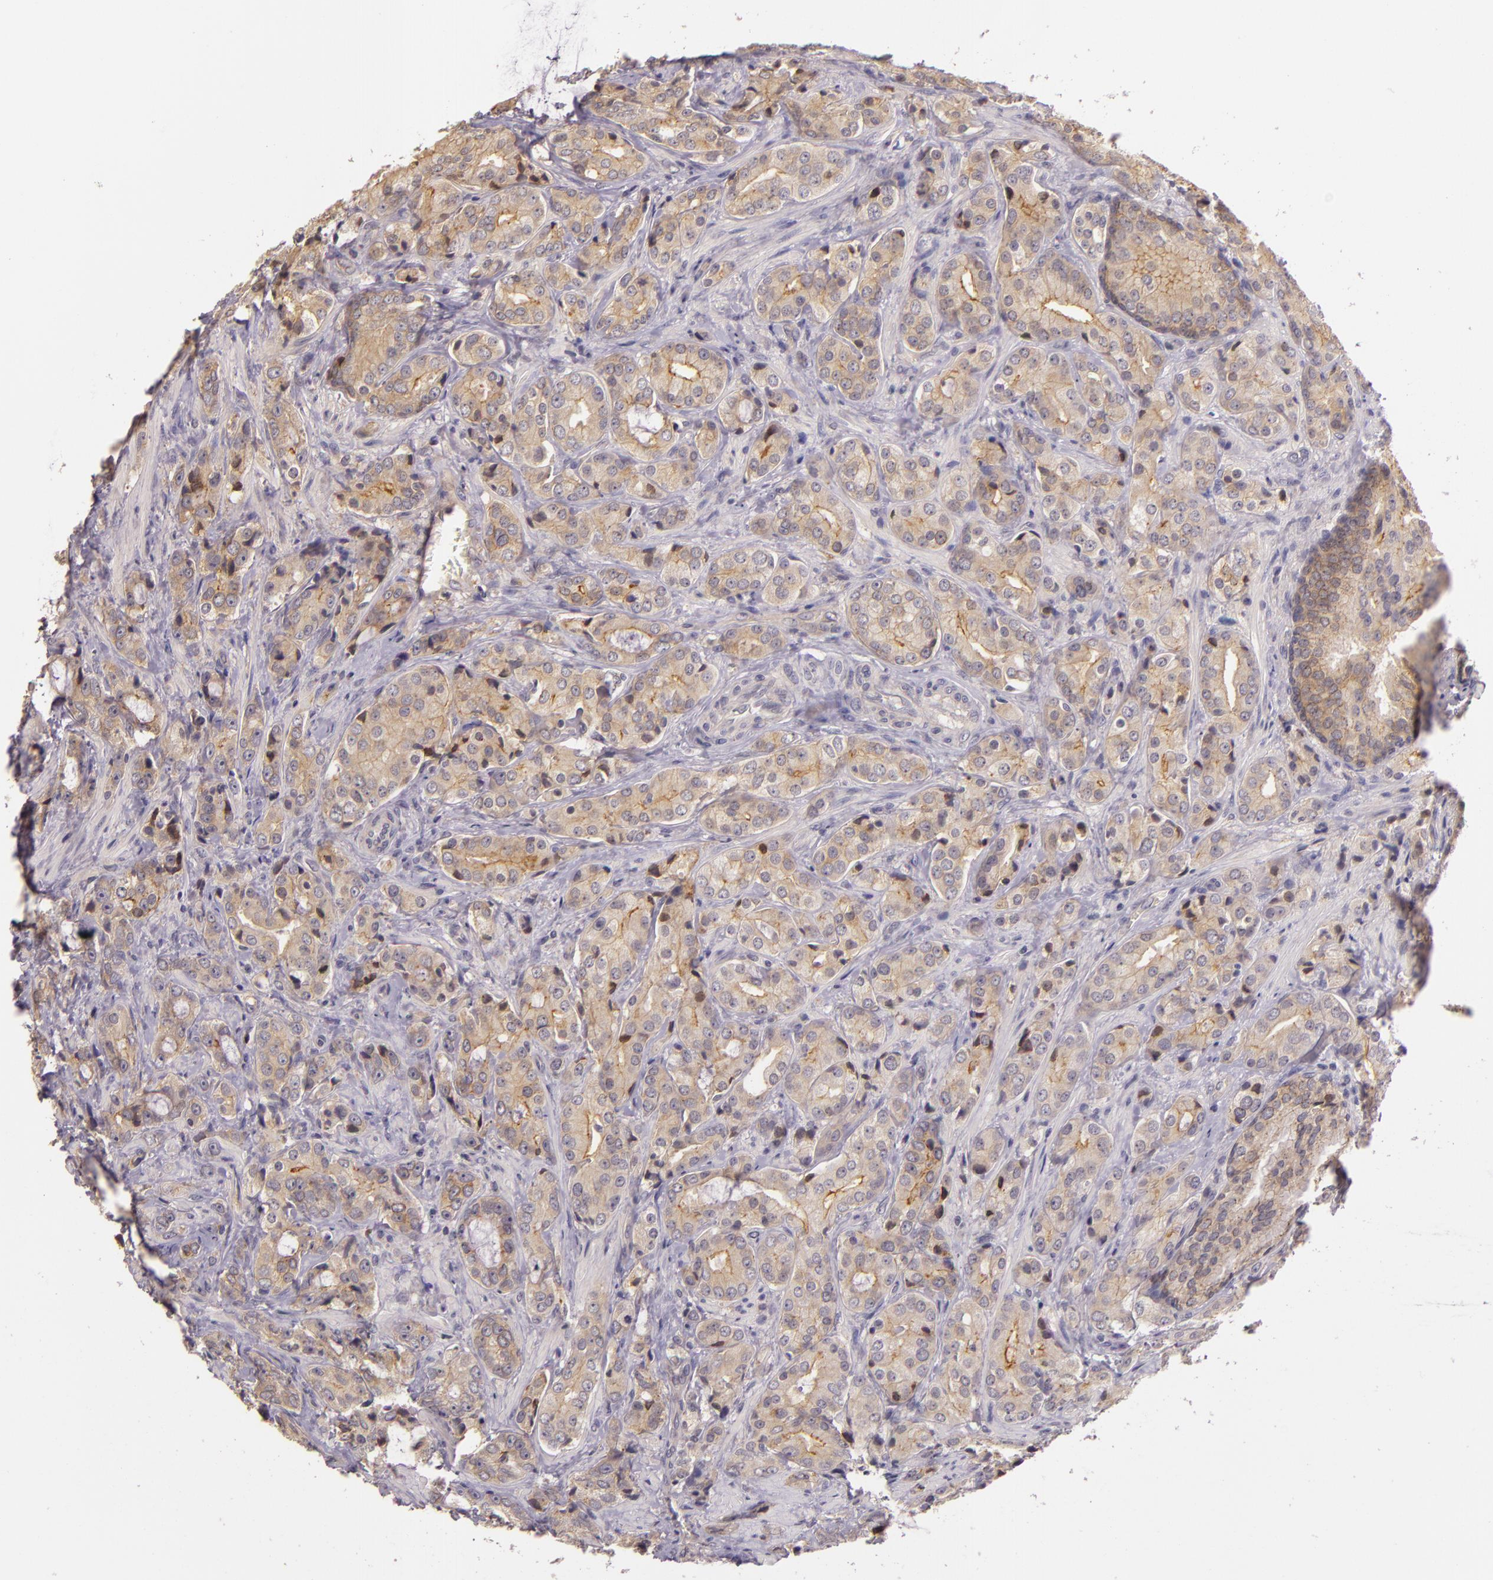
{"staining": {"intensity": "weak", "quantity": ">75%", "location": "cytoplasmic/membranous"}, "tissue": "prostate cancer", "cell_type": "Tumor cells", "image_type": "cancer", "snomed": [{"axis": "morphology", "description": "Adenocarcinoma, Medium grade"}, {"axis": "topography", "description": "Prostate"}], "caption": "This micrograph displays immunohistochemistry (IHC) staining of prostate cancer, with low weak cytoplasmic/membranous staining in approximately >75% of tumor cells.", "gene": "ARMH4", "patient": {"sex": "male", "age": 70}}